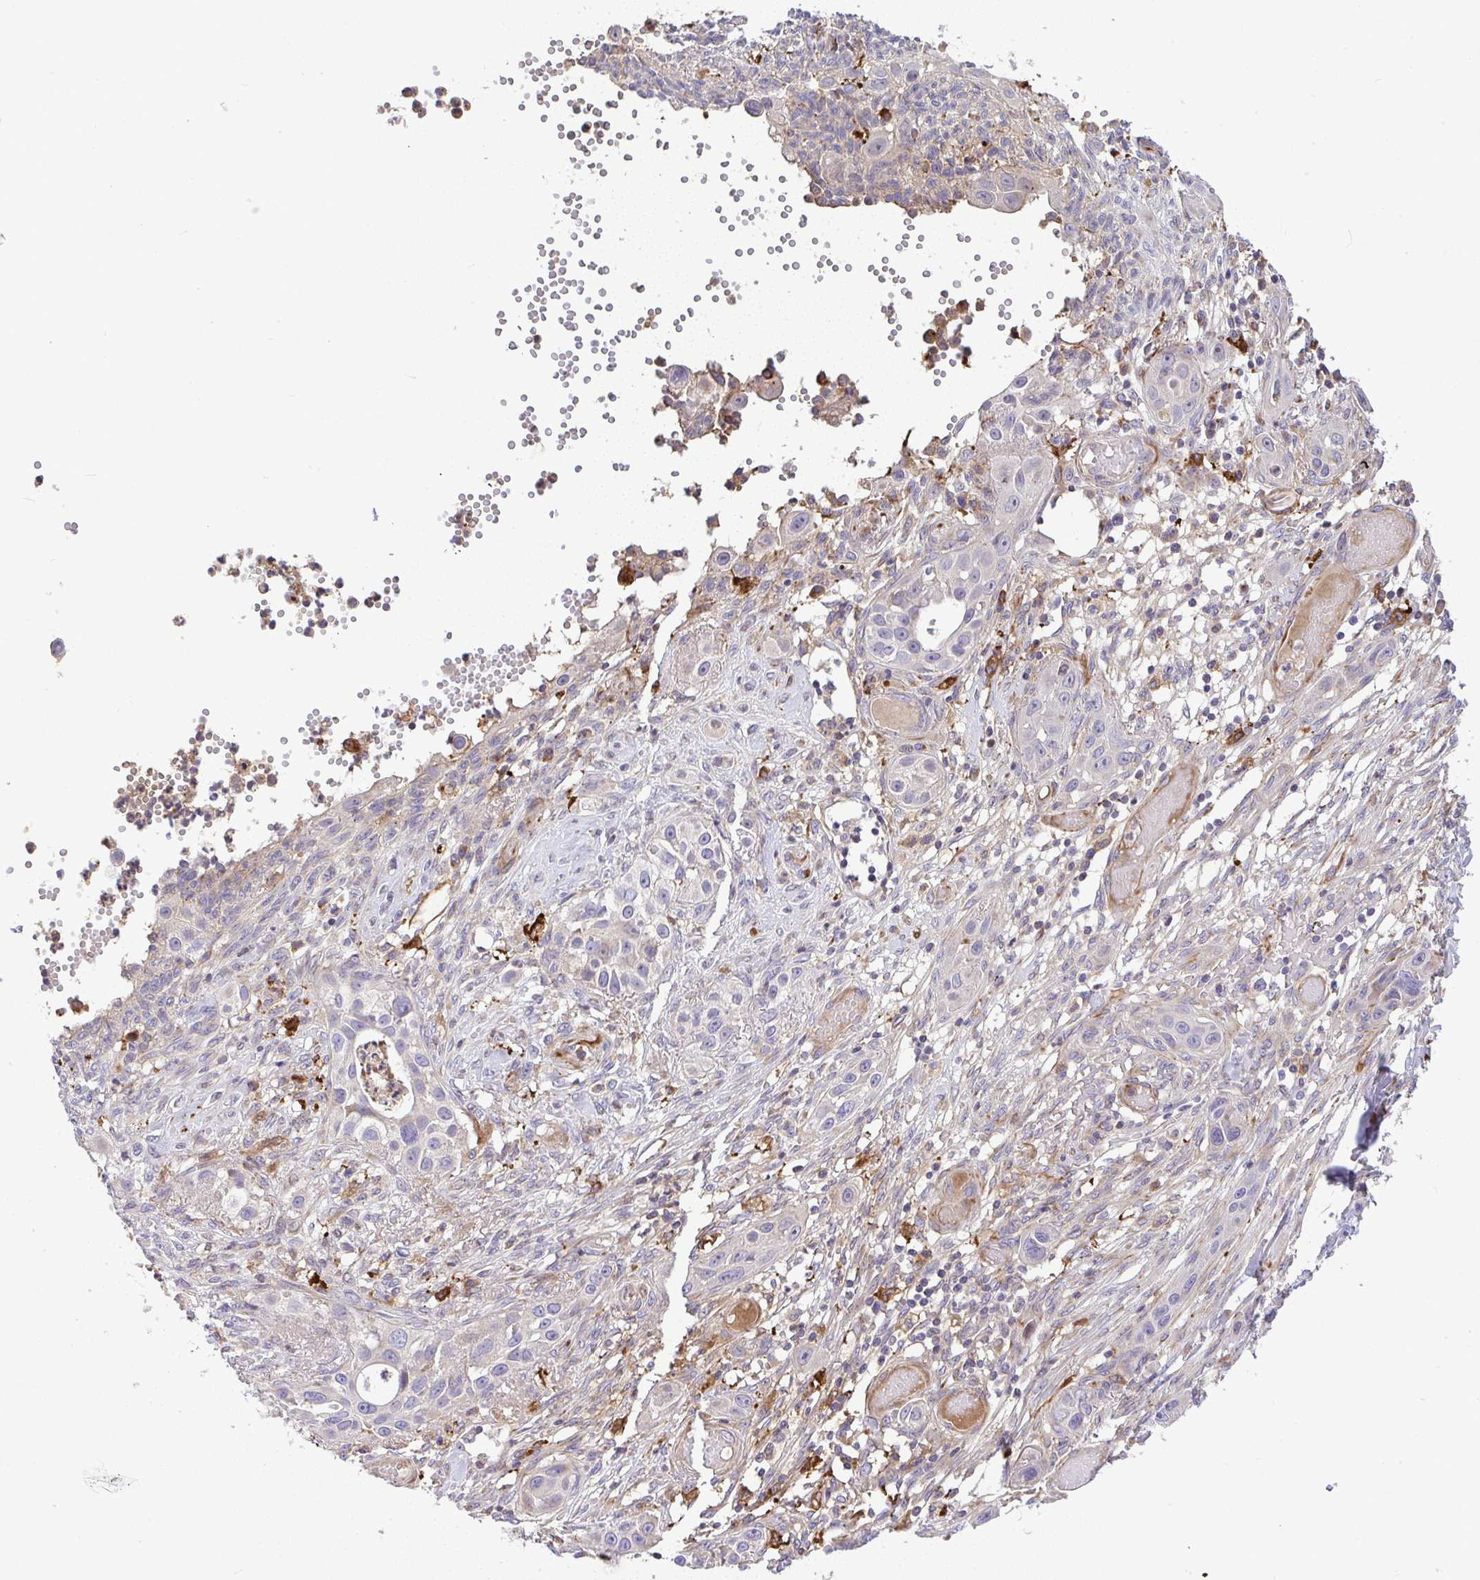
{"staining": {"intensity": "negative", "quantity": "none", "location": "none"}, "tissue": "skin cancer", "cell_type": "Tumor cells", "image_type": "cancer", "snomed": [{"axis": "morphology", "description": "Squamous cell carcinoma, NOS"}, {"axis": "topography", "description": "Skin"}], "caption": "The histopathology image reveals no staining of tumor cells in squamous cell carcinoma (skin).", "gene": "GRID2", "patient": {"sex": "female", "age": 69}}